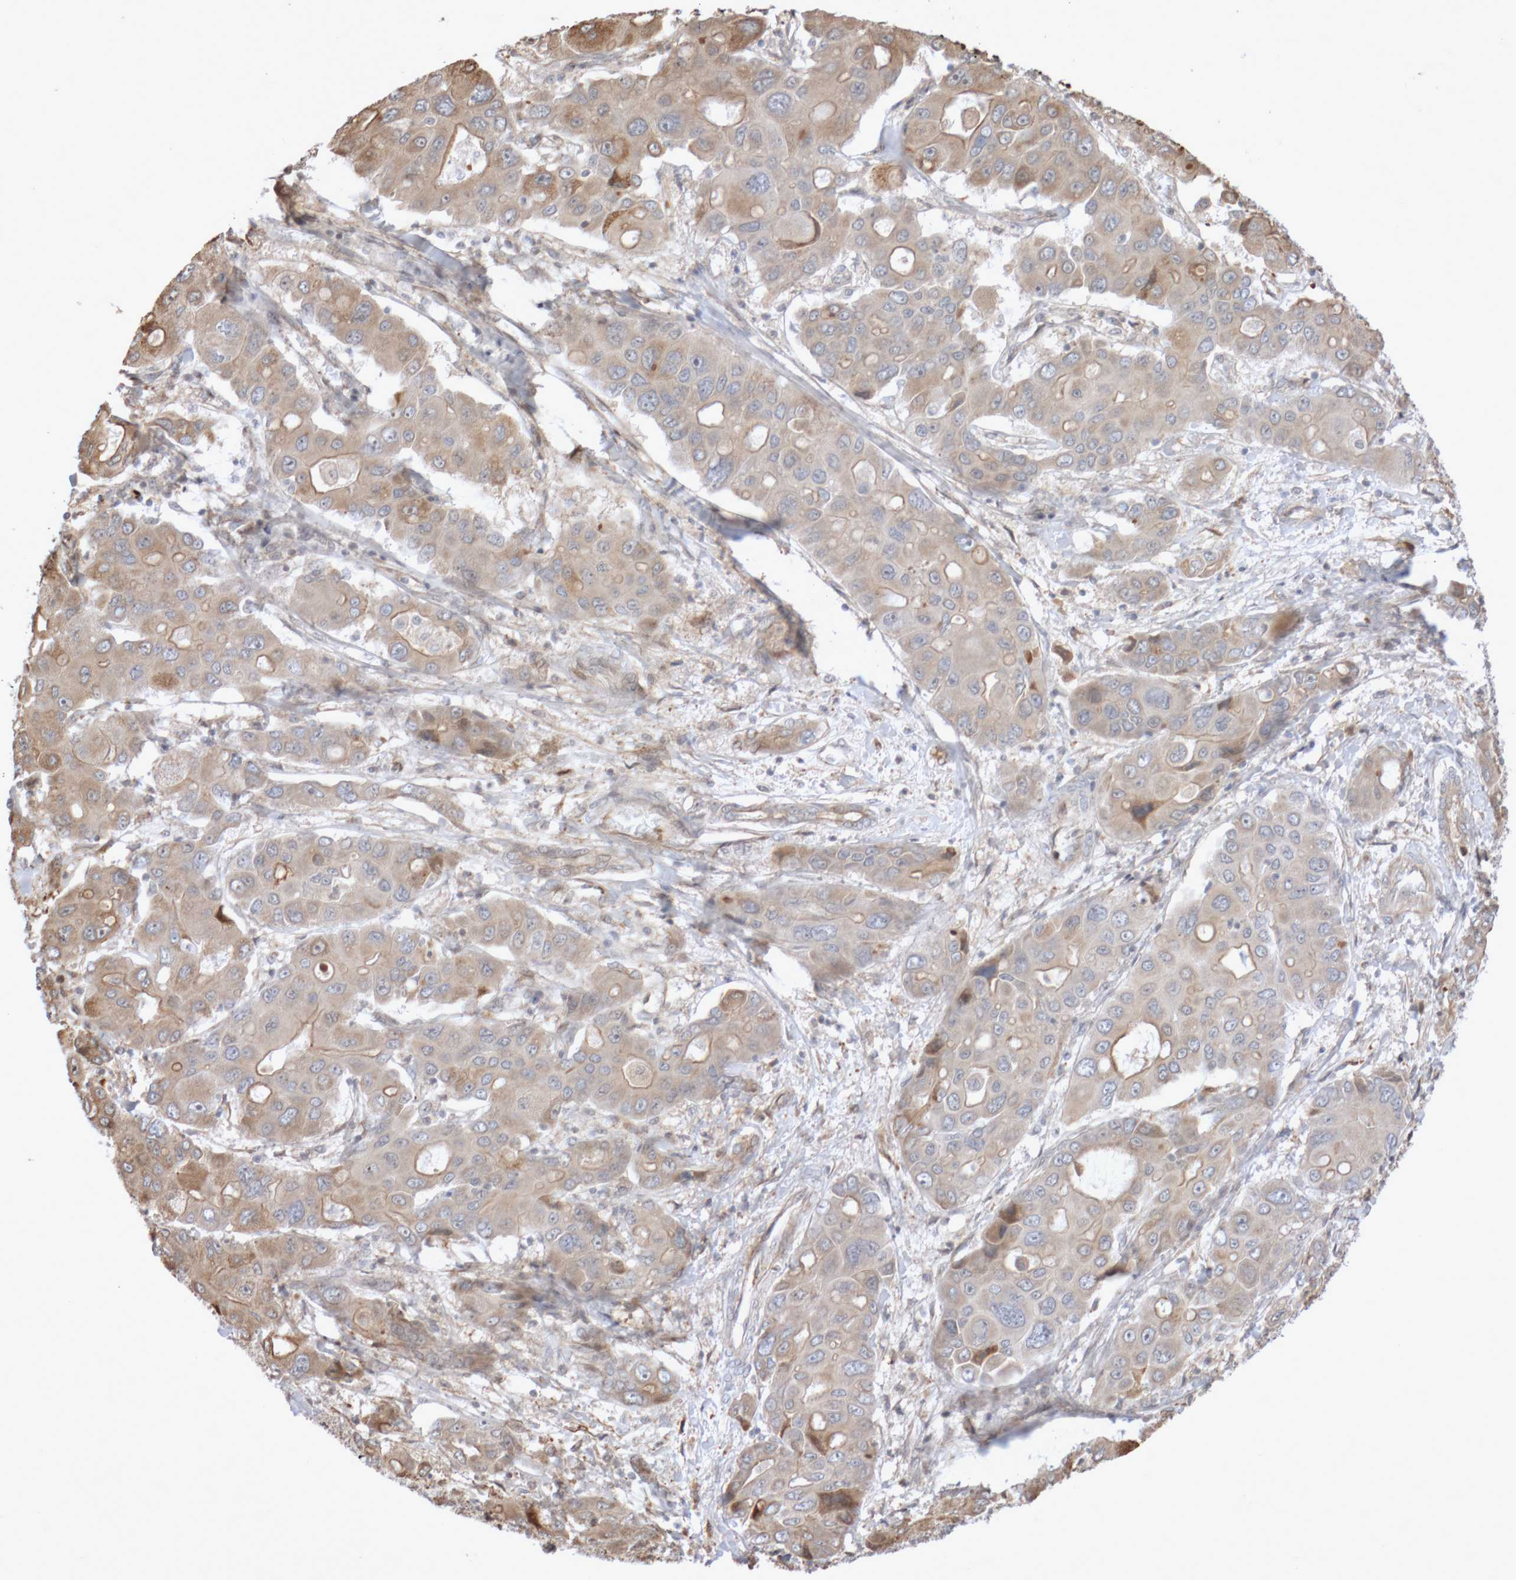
{"staining": {"intensity": "weak", "quantity": ">75%", "location": "cytoplasmic/membranous"}, "tissue": "liver cancer", "cell_type": "Tumor cells", "image_type": "cancer", "snomed": [{"axis": "morphology", "description": "Cholangiocarcinoma"}, {"axis": "topography", "description": "Liver"}], "caption": "Immunohistochemistry (IHC) of human liver cholangiocarcinoma exhibits low levels of weak cytoplasmic/membranous expression in approximately >75% of tumor cells.", "gene": "DPH7", "patient": {"sex": "male", "age": 67}}